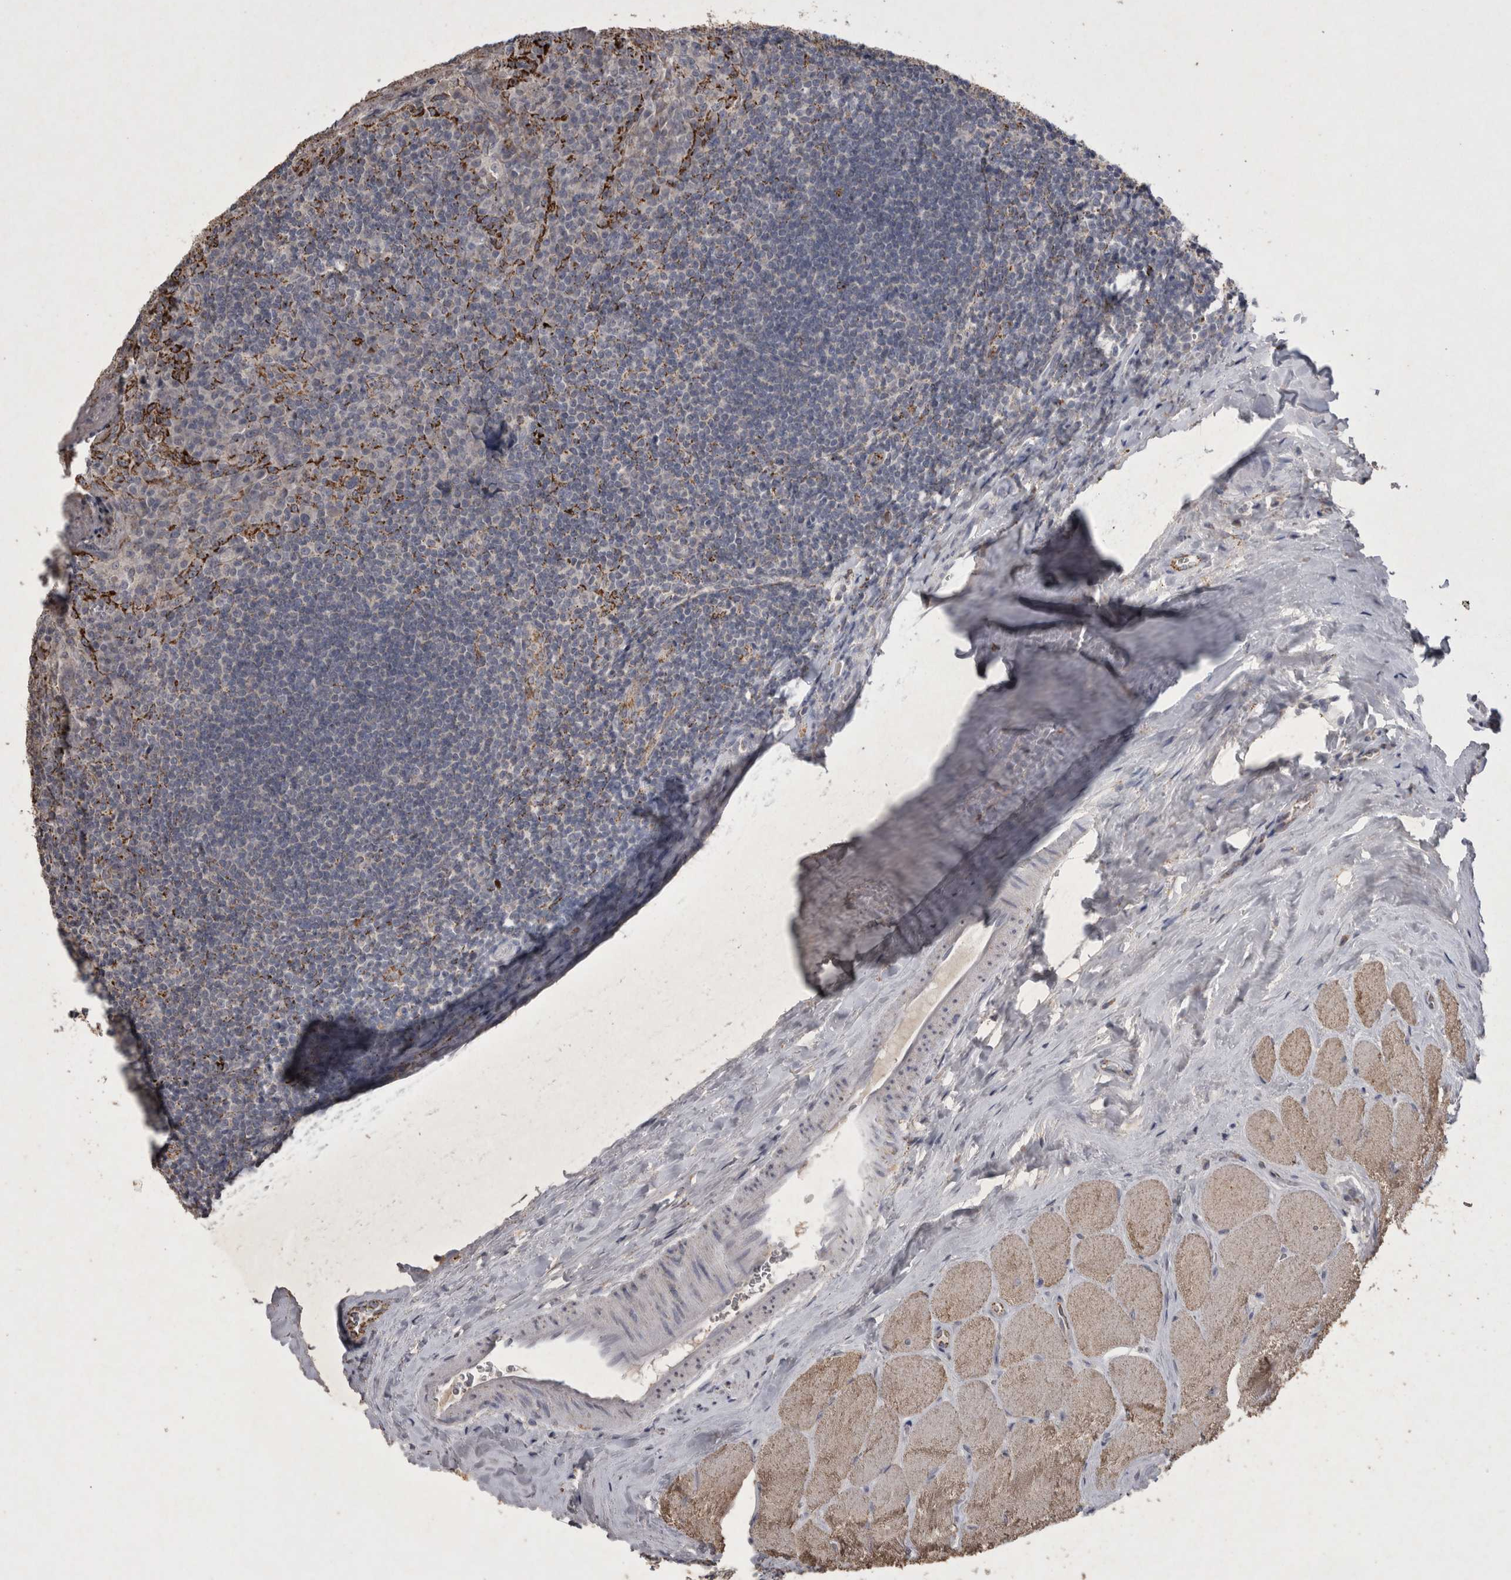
{"staining": {"intensity": "strong", "quantity": "<25%", "location": "cytoplasmic/membranous"}, "tissue": "tonsil", "cell_type": "Germinal center cells", "image_type": "normal", "snomed": [{"axis": "morphology", "description": "Normal tissue, NOS"}, {"axis": "topography", "description": "Tonsil"}], "caption": "Immunohistochemical staining of normal human tonsil shows <25% levels of strong cytoplasmic/membranous protein positivity in about <25% of germinal center cells.", "gene": "DKK3", "patient": {"sex": "male", "age": 27}}